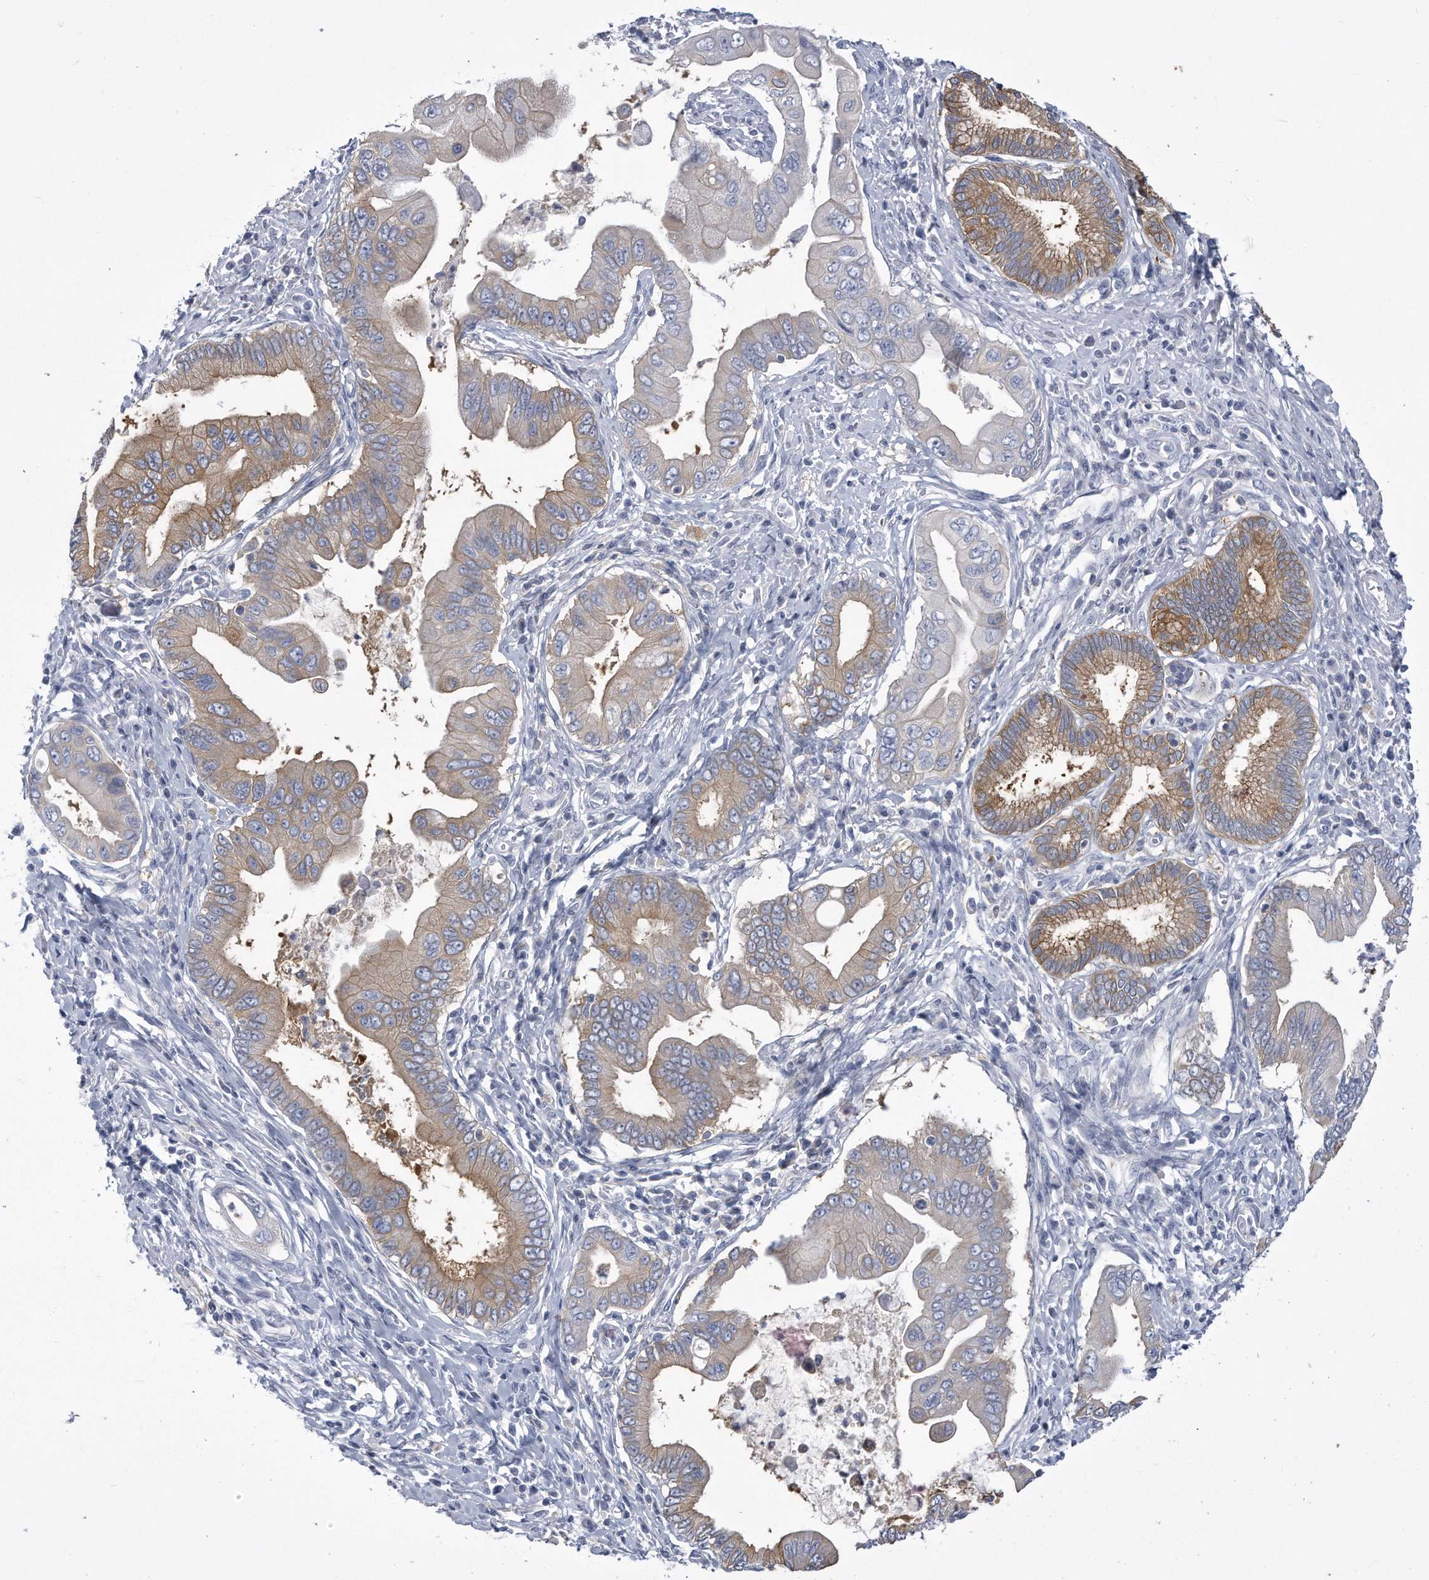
{"staining": {"intensity": "moderate", "quantity": "<25%", "location": "cytoplasmic/membranous"}, "tissue": "pancreatic cancer", "cell_type": "Tumor cells", "image_type": "cancer", "snomed": [{"axis": "morphology", "description": "Adenocarcinoma, NOS"}, {"axis": "topography", "description": "Pancreas"}], "caption": "Protein staining of adenocarcinoma (pancreatic) tissue demonstrates moderate cytoplasmic/membranous positivity in about <25% of tumor cells.", "gene": "PYGB", "patient": {"sex": "male", "age": 78}}